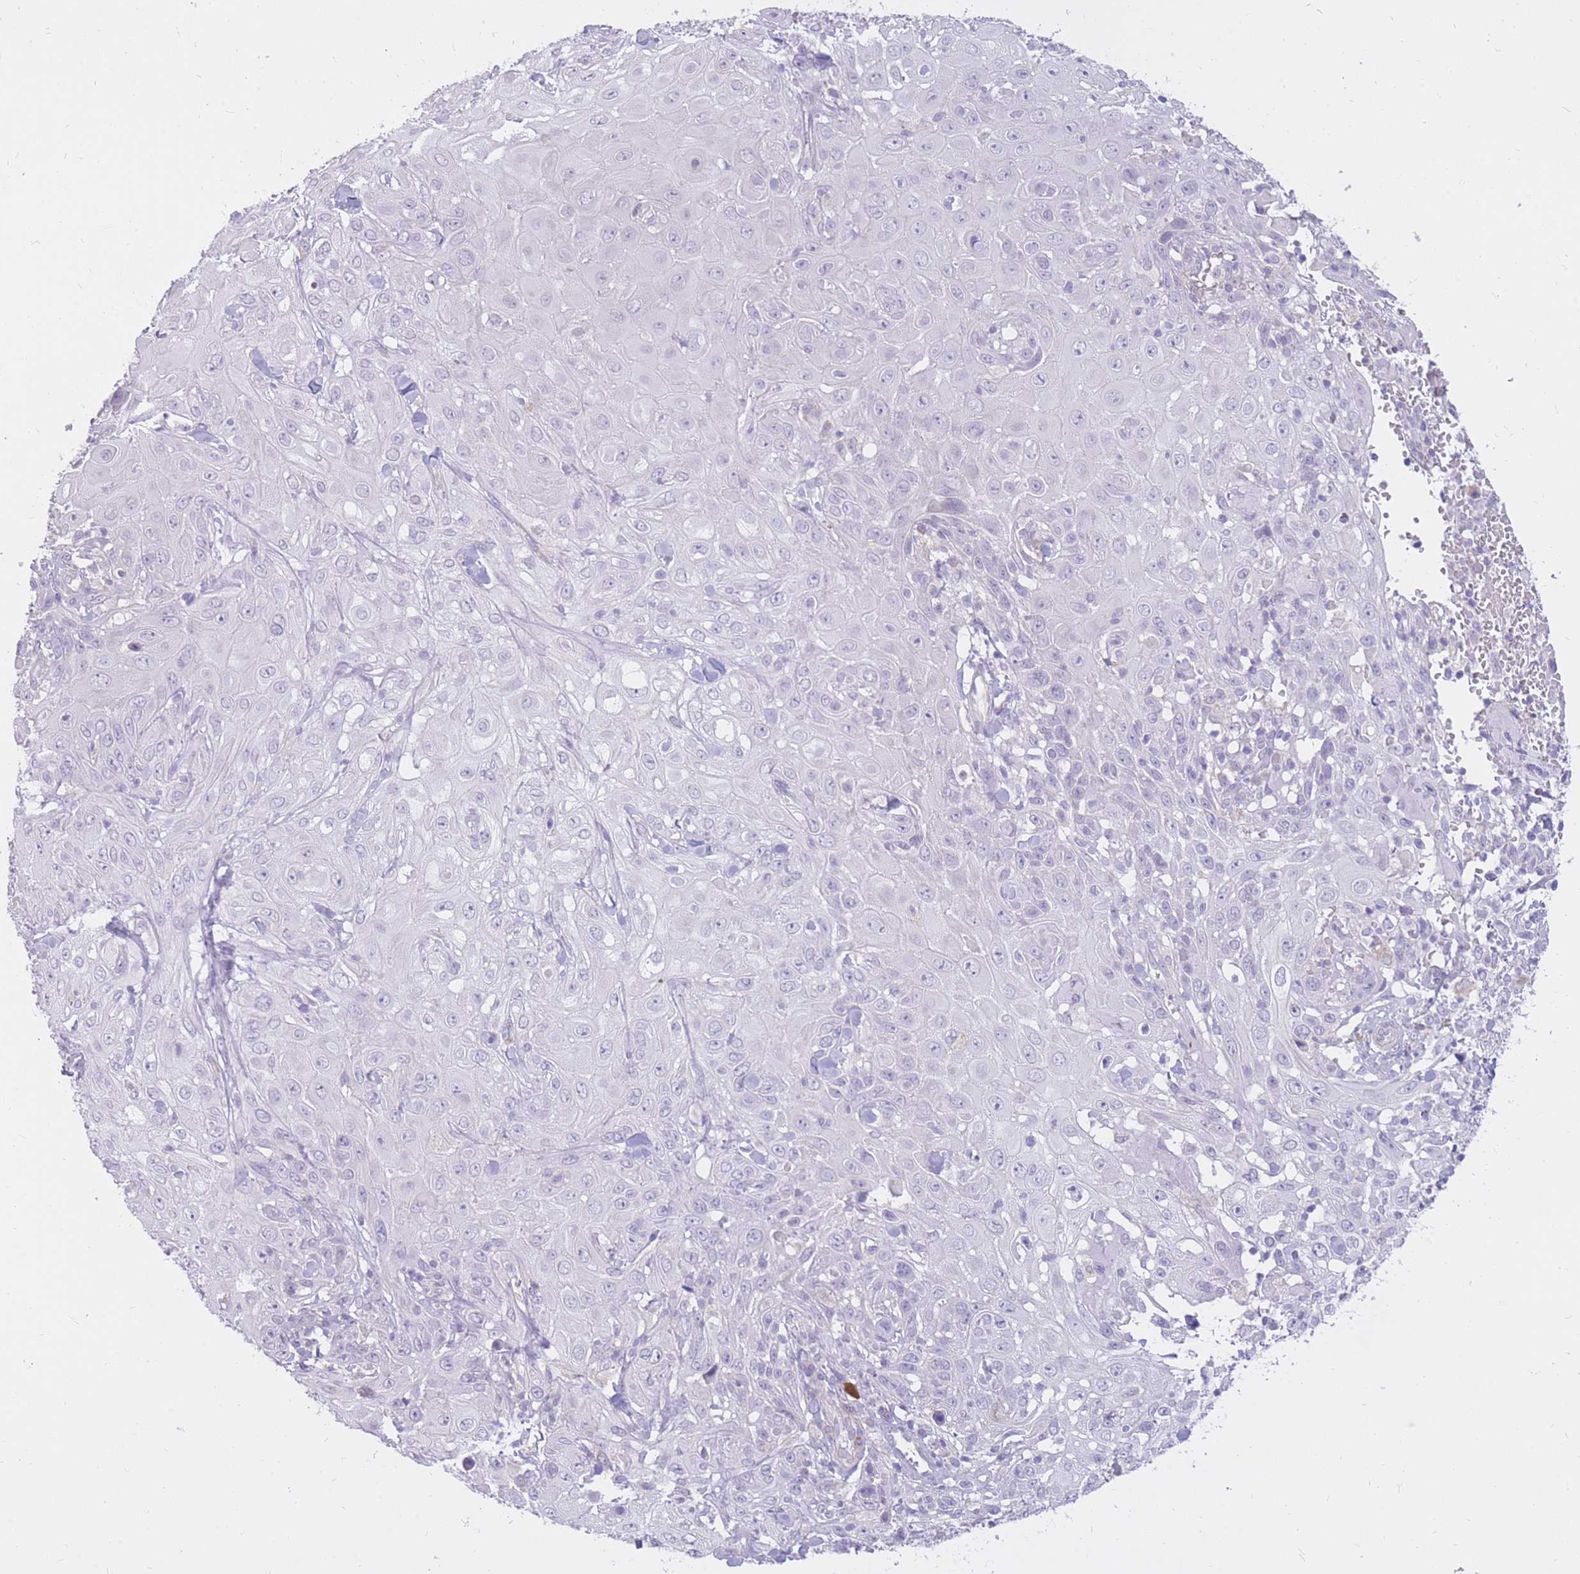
{"staining": {"intensity": "negative", "quantity": "none", "location": "none"}, "tissue": "skin cancer", "cell_type": "Tumor cells", "image_type": "cancer", "snomed": [{"axis": "morphology", "description": "Normal tissue, NOS"}, {"axis": "morphology", "description": "Squamous cell carcinoma, NOS"}, {"axis": "topography", "description": "Skin"}, {"axis": "topography", "description": "Cartilage tissue"}], "caption": "Tumor cells show no significant protein positivity in squamous cell carcinoma (skin).", "gene": "RNF170", "patient": {"sex": "female", "age": 79}}